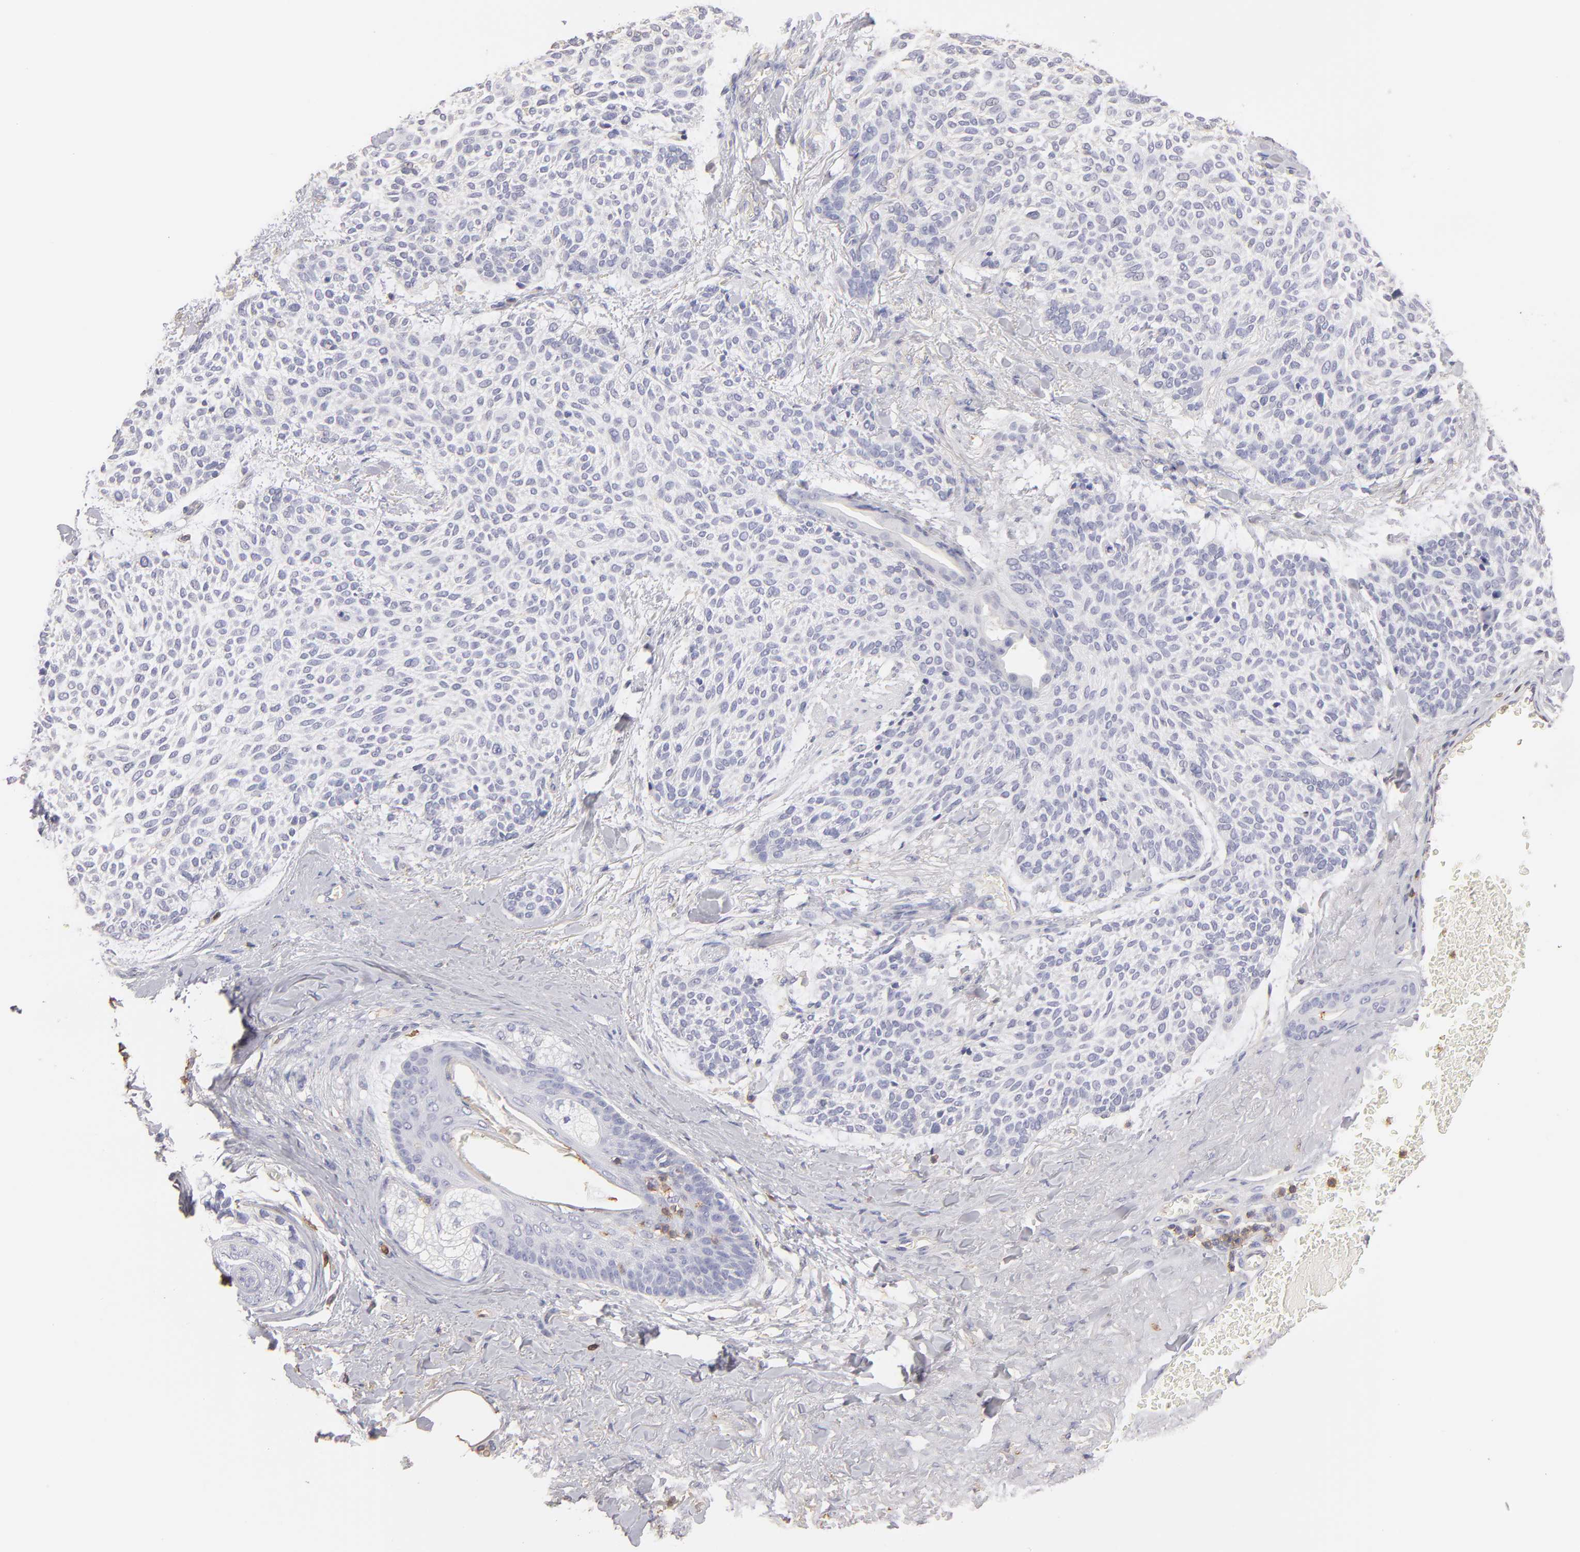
{"staining": {"intensity": "negative", "quantity": "none", "location": "none"}, "tissue": "skin cancer", "cell_type": "Tumor cells", "image_type": "cancer", "snomed": [{"axis": "morphology", "description": "Normal tissue, NOS"}, {"axis": "morphology", "description": "Basal cell carcinoma"}, {"axis": "topography", "description": "Skin"}], "caption": "Immunohistochemical staining of skin cancer (basal cell carcinoma) demonstrates no significant staining in tumor cells.", "gene": "ABCB1", "patient": {"sex": "female", "age": 70}}